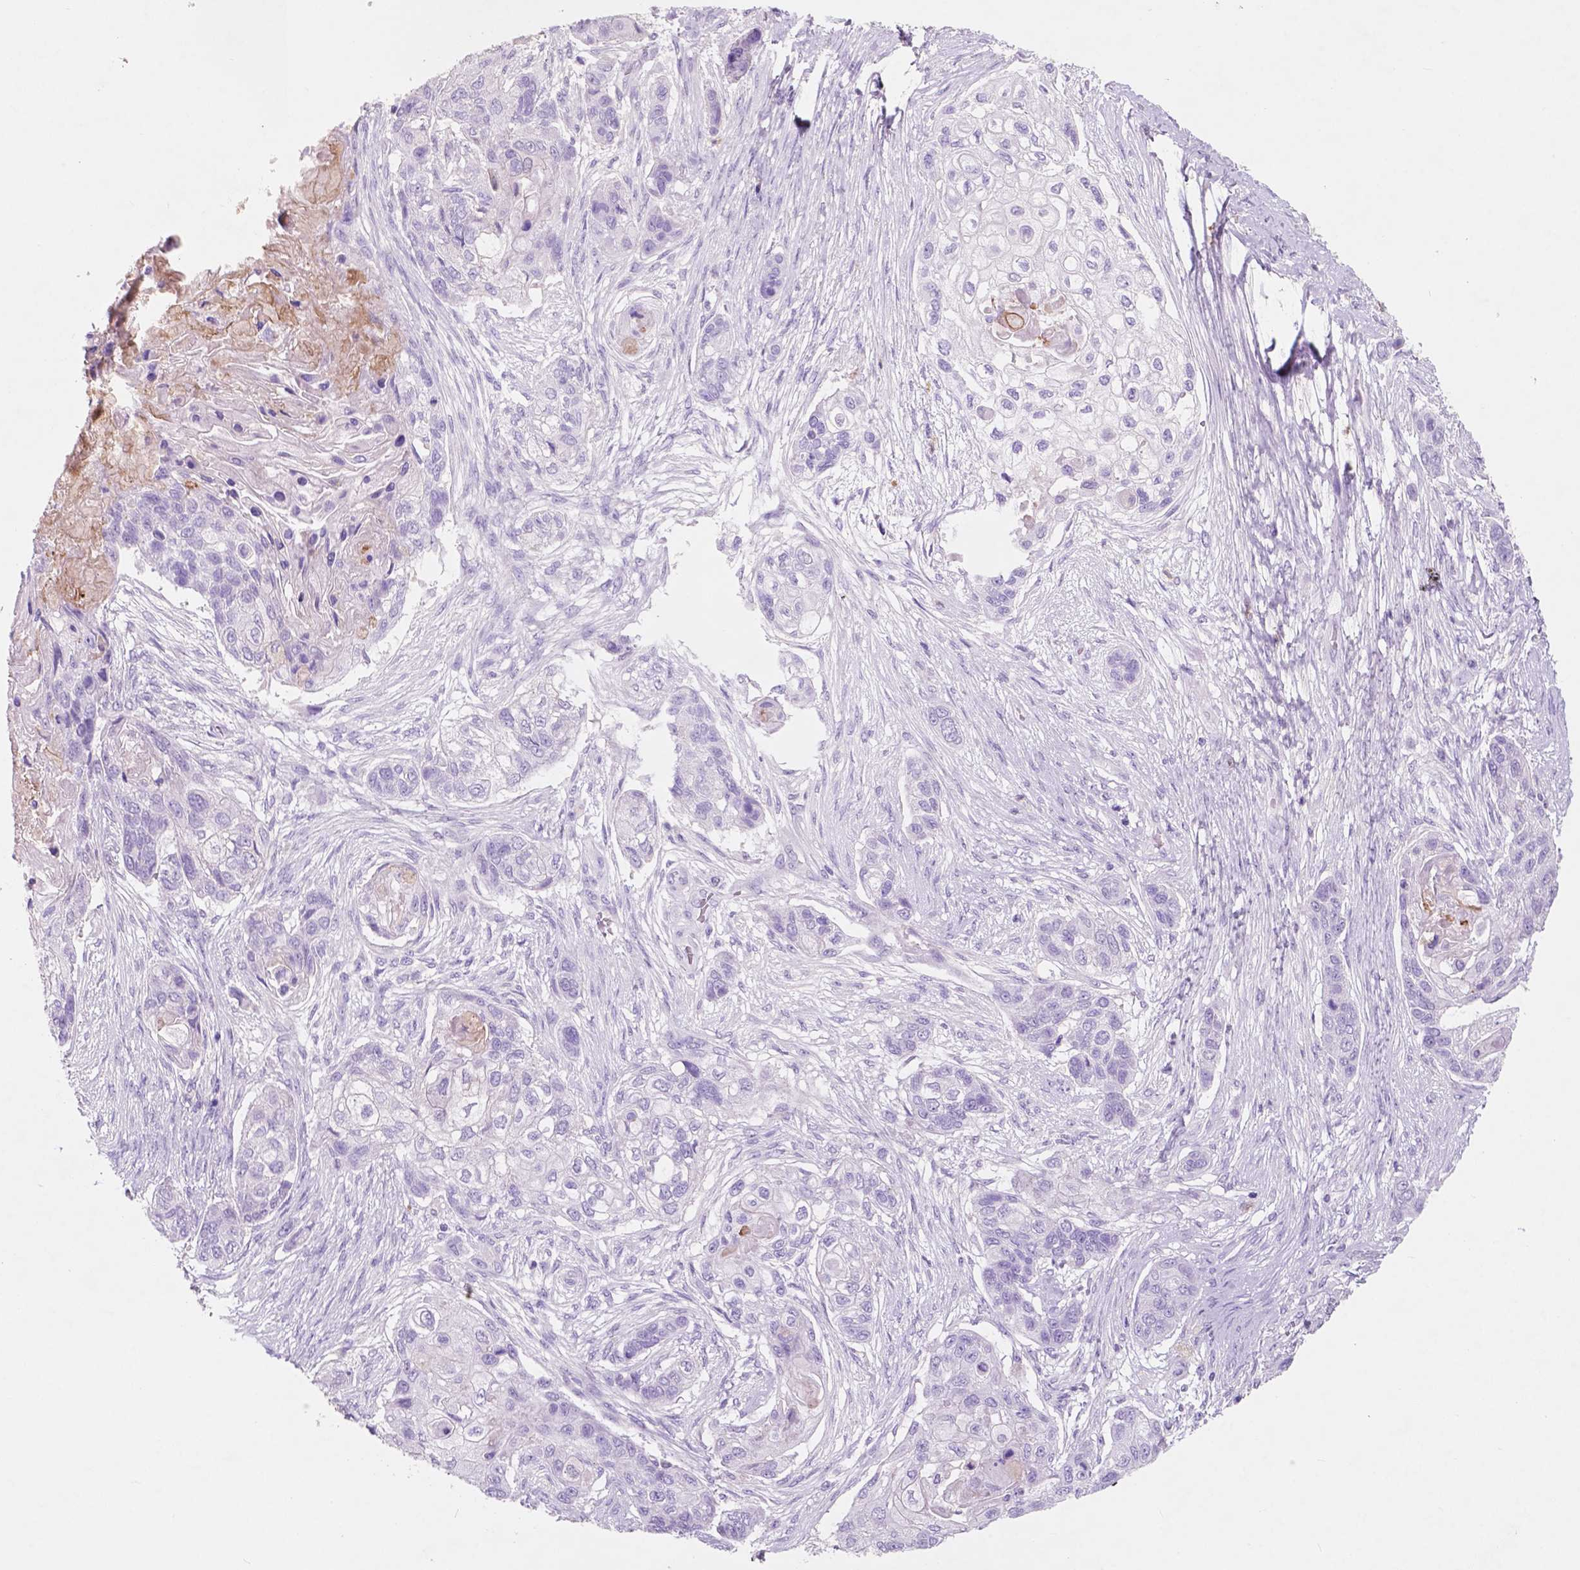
{"staining": {"intensity": "negative", "quantity": "none", "location": "none"}, "tissue": "lung cancer", "cell_type": "Tumor cells", "image_type": "cancer", "snomed": [{"axis": "morphology", "description": "Squamous cell carcinoma, NOS"}, {"axis": "topography", "description": "Lung"}], "caption": "High power microscopy photomicrograph of an immunohistochemistry histopathology image of lung squamous cell carcinoma, revealing no significant positivity in tumor cells.", "gene": "CUZD1", "patient": {"sex": "male", "age": 69}}